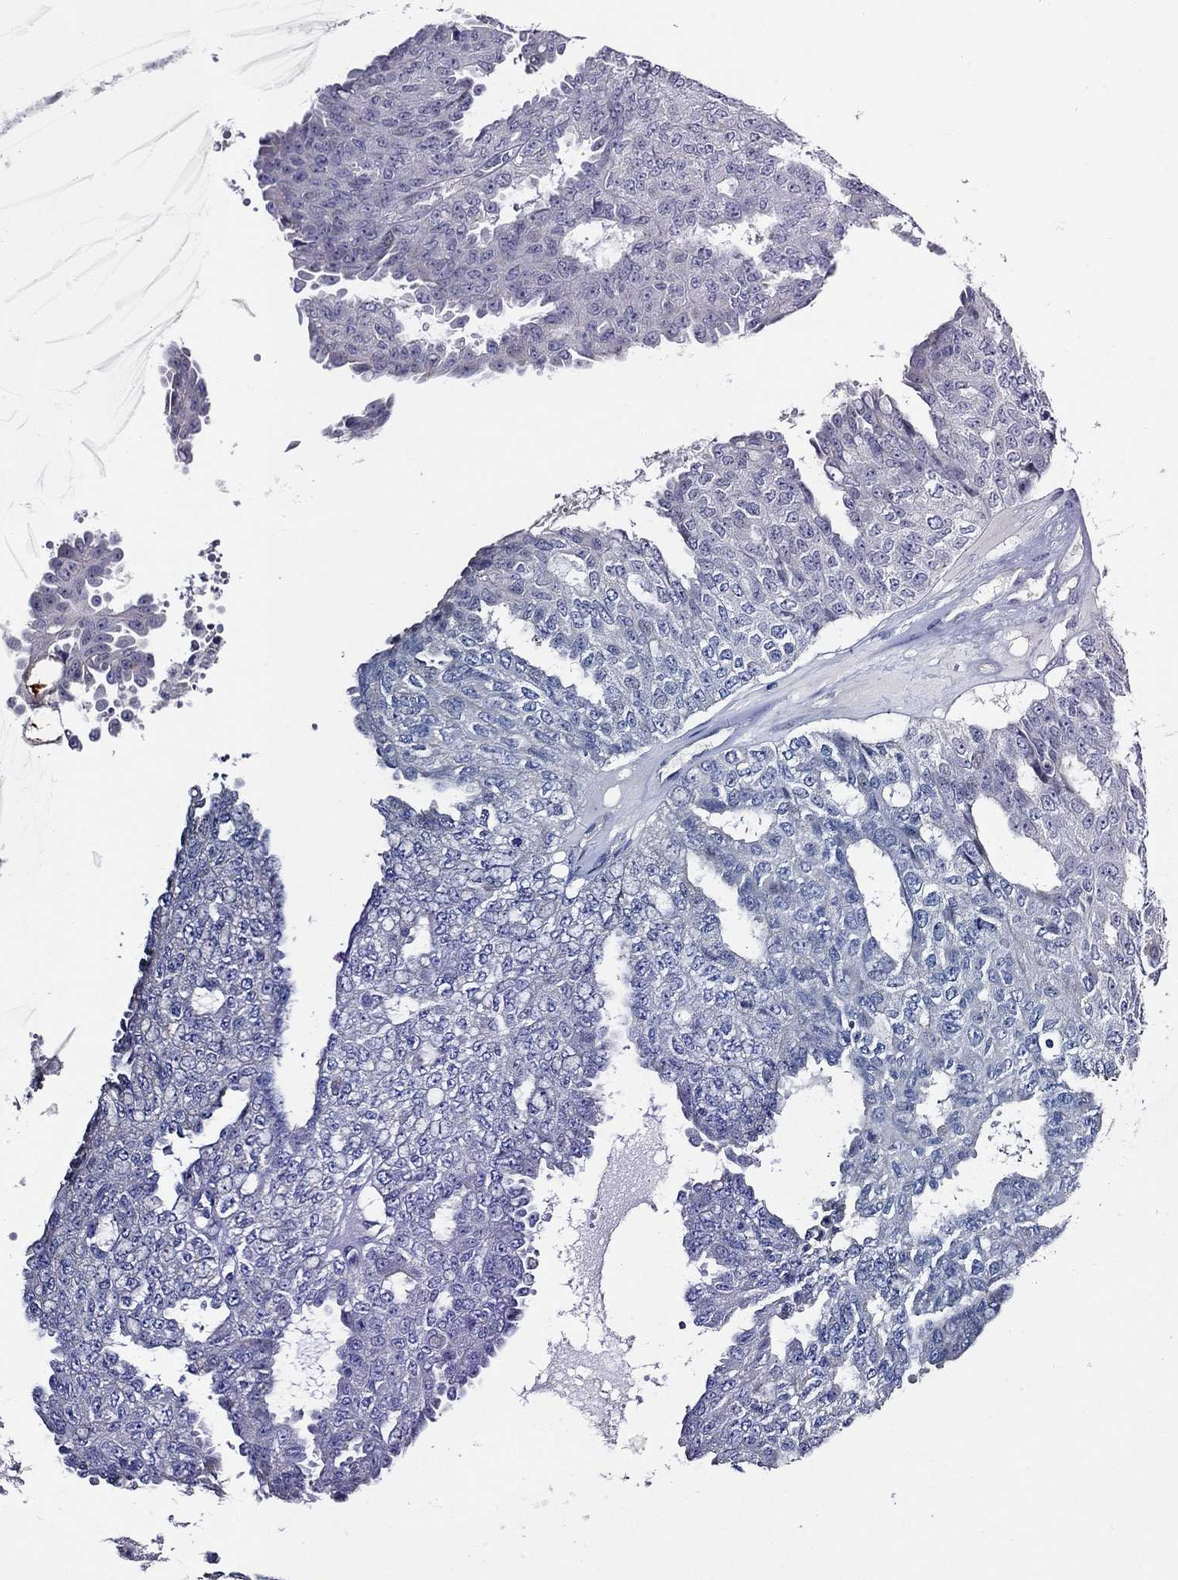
{"staining": {"intensity": "negative", "quantity": "none", "location": "none"}, "tissue": "ovarian cancer", "cell_type": "Tumor cells", "image_type": "cancer", "snomed": [{"axis": "morphology", "description": "Cystadenocarcinoma, serous, NOS"}, {"axis": "topography", "description": "Ovary"}], "caption": "Tumor cells show no significant positivity in ovarian cancer (serous cystadenocarcinoma). Nuclei are stained in blue.", "gene": "MGAT4C", "patient": {"sex": "female", "age": 71}}